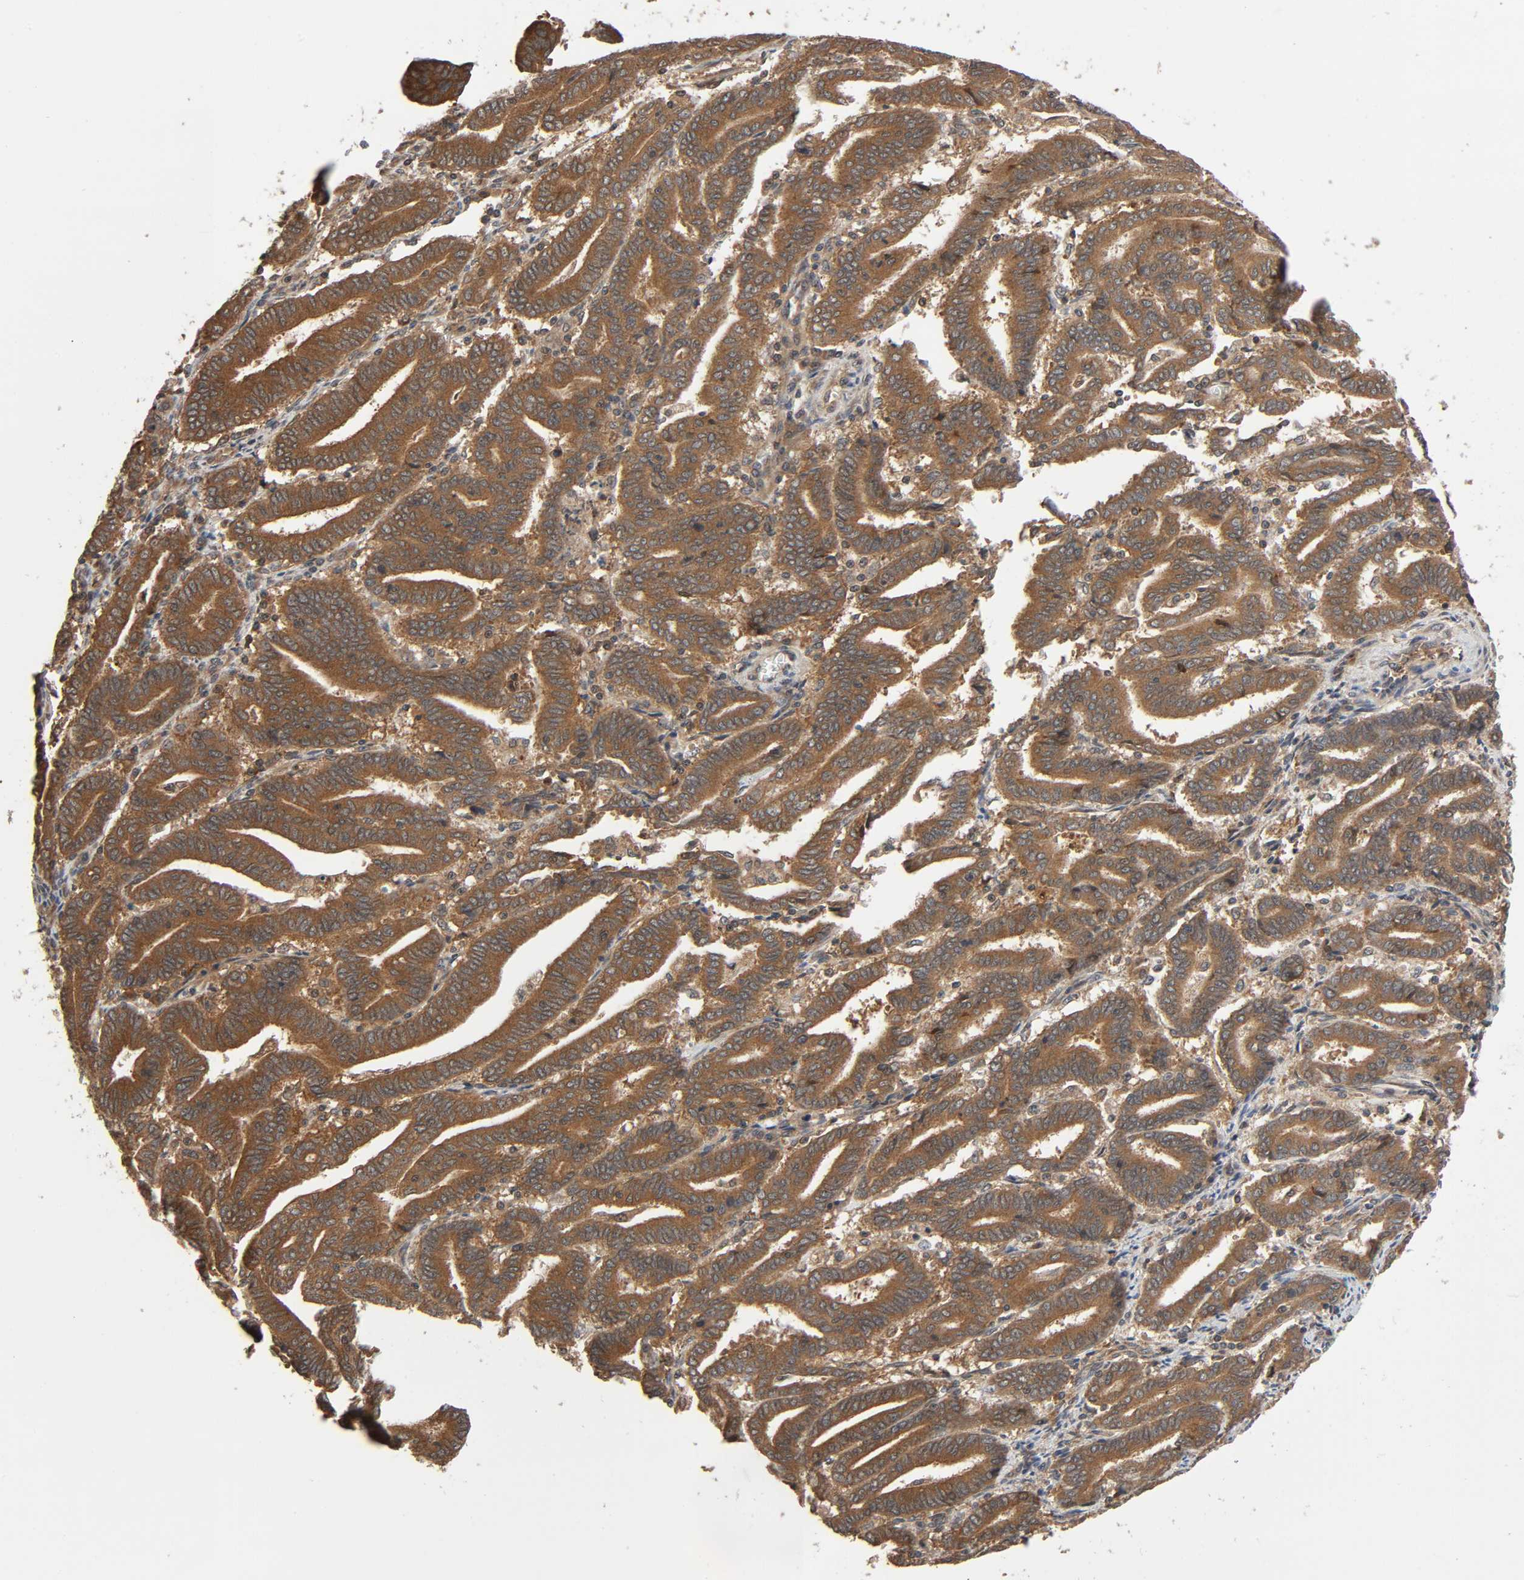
{"staining": {"intensity": "moderate", "quantity": ">75%", "location": "cytoplasmic/membranous"}, "tissue": "endometrial cancer", "cell_type": "Tumor cells", "image_type": "cancer", "snomed": [{"axis": "morphology", "description": "Adenocarcinoma, NOS"}, {"axis": "topography", "description": "Uterus"}], "caption": "Tumor cells display medium levels of moderate cytoplasmic/membranous expression in approximately >75% of cells in endometrial cancer (adenocarcinoma). Nuclei are stained in blue.", "gene": "PPP2R1B", "patient": {"sex": "female", "age": 83}}